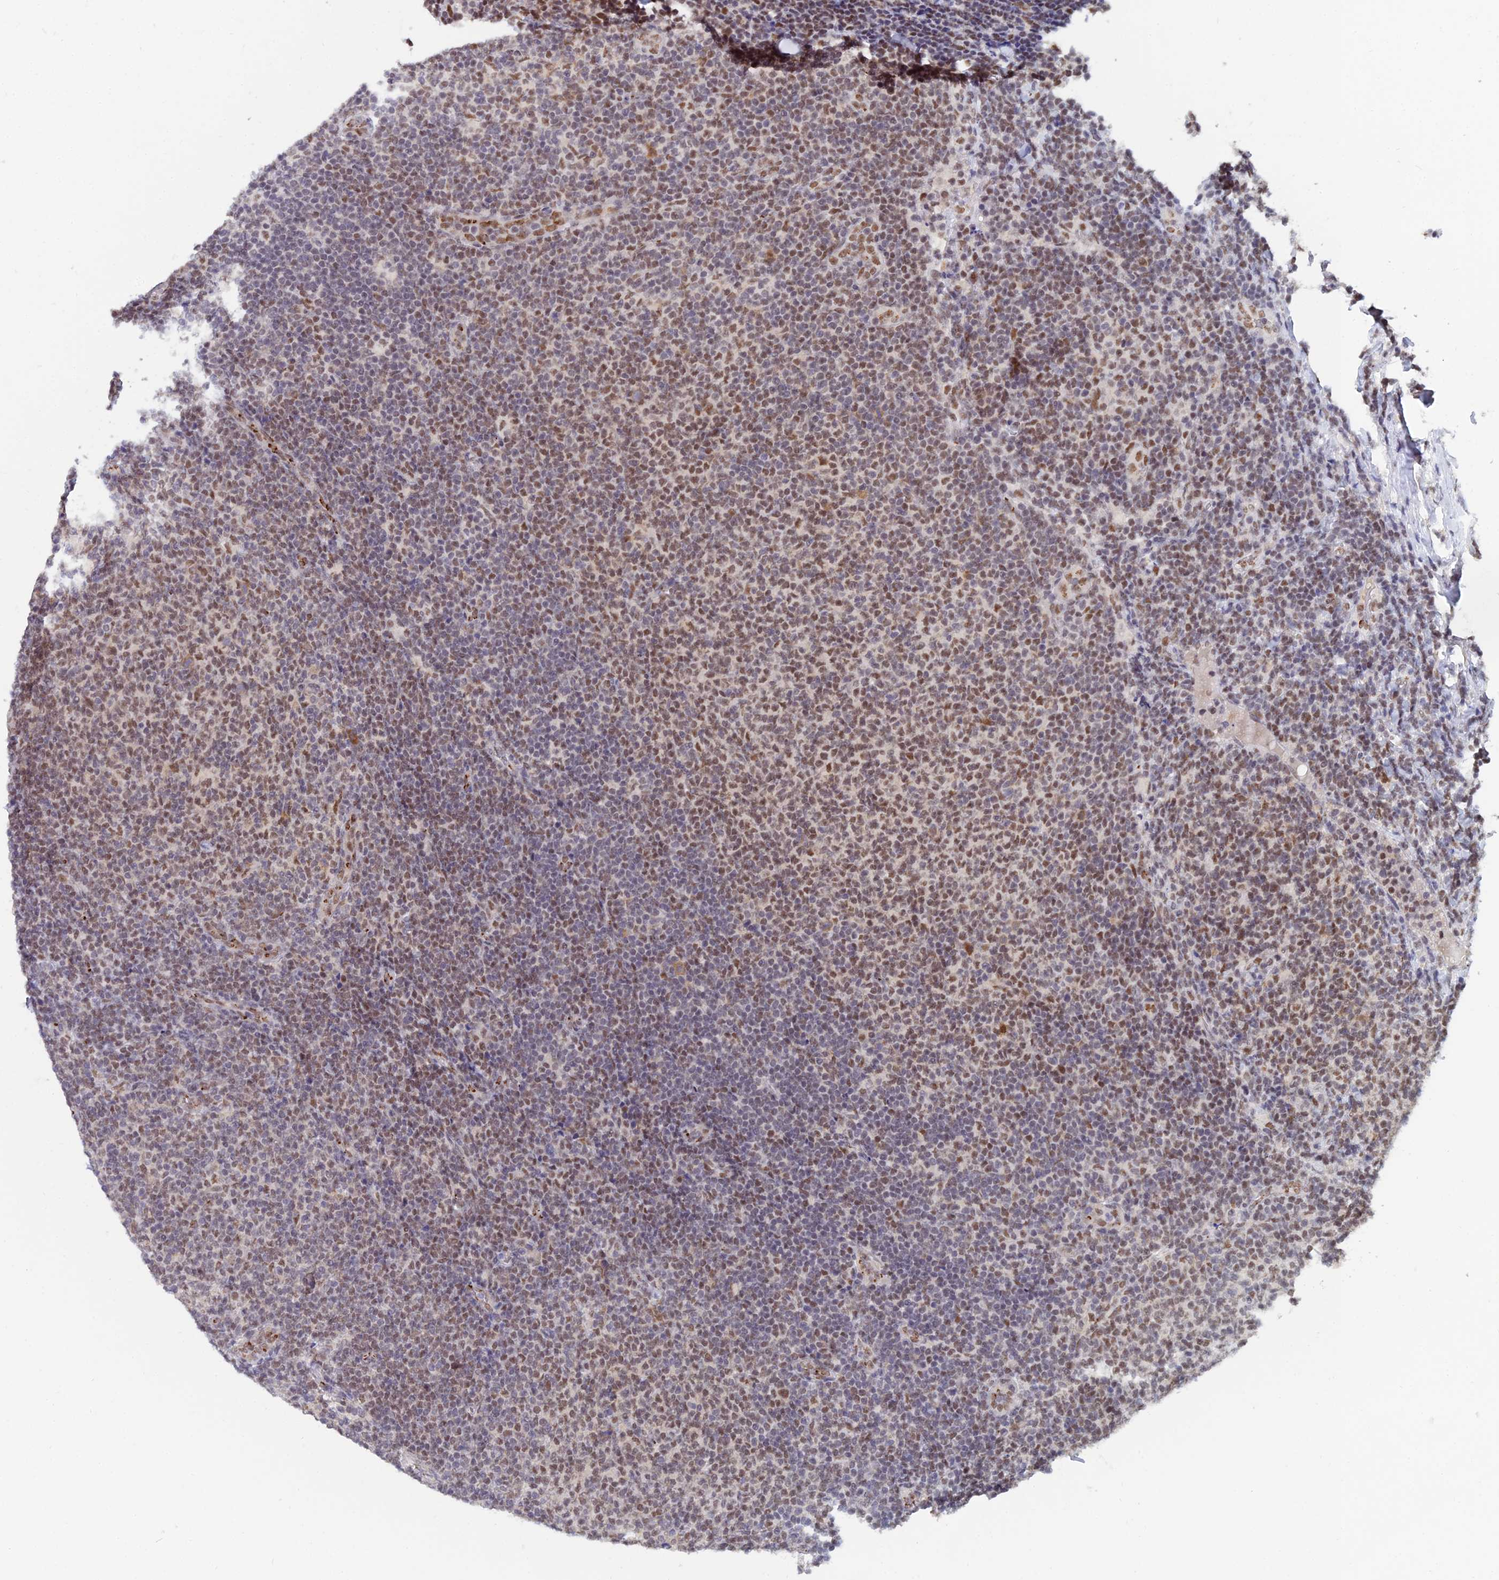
{"staining": {"intensity": "moderate", "quantity": "25%-75%", "location": "nuclear"}, "tissue": "lymphoma", "cell_type": "Tumor cells", "image_type": "cancer", "snomed": [{"axis": "morphology", "description": "Malignant lymphoma, non-Hodgkin's type, Low grade"}, {"axis": "topography", "description": "Lymph node"}], "caption": "A brown stain shows moderate nuclear staining of a protein in human low-grade malignant lymphoma, non-Hodgkin's type tumor cells. (Brightfield microscopy of DAB IHC at high magnification).", "gene": "THOC3", "patient": {"sex": "male", "age": 66}}